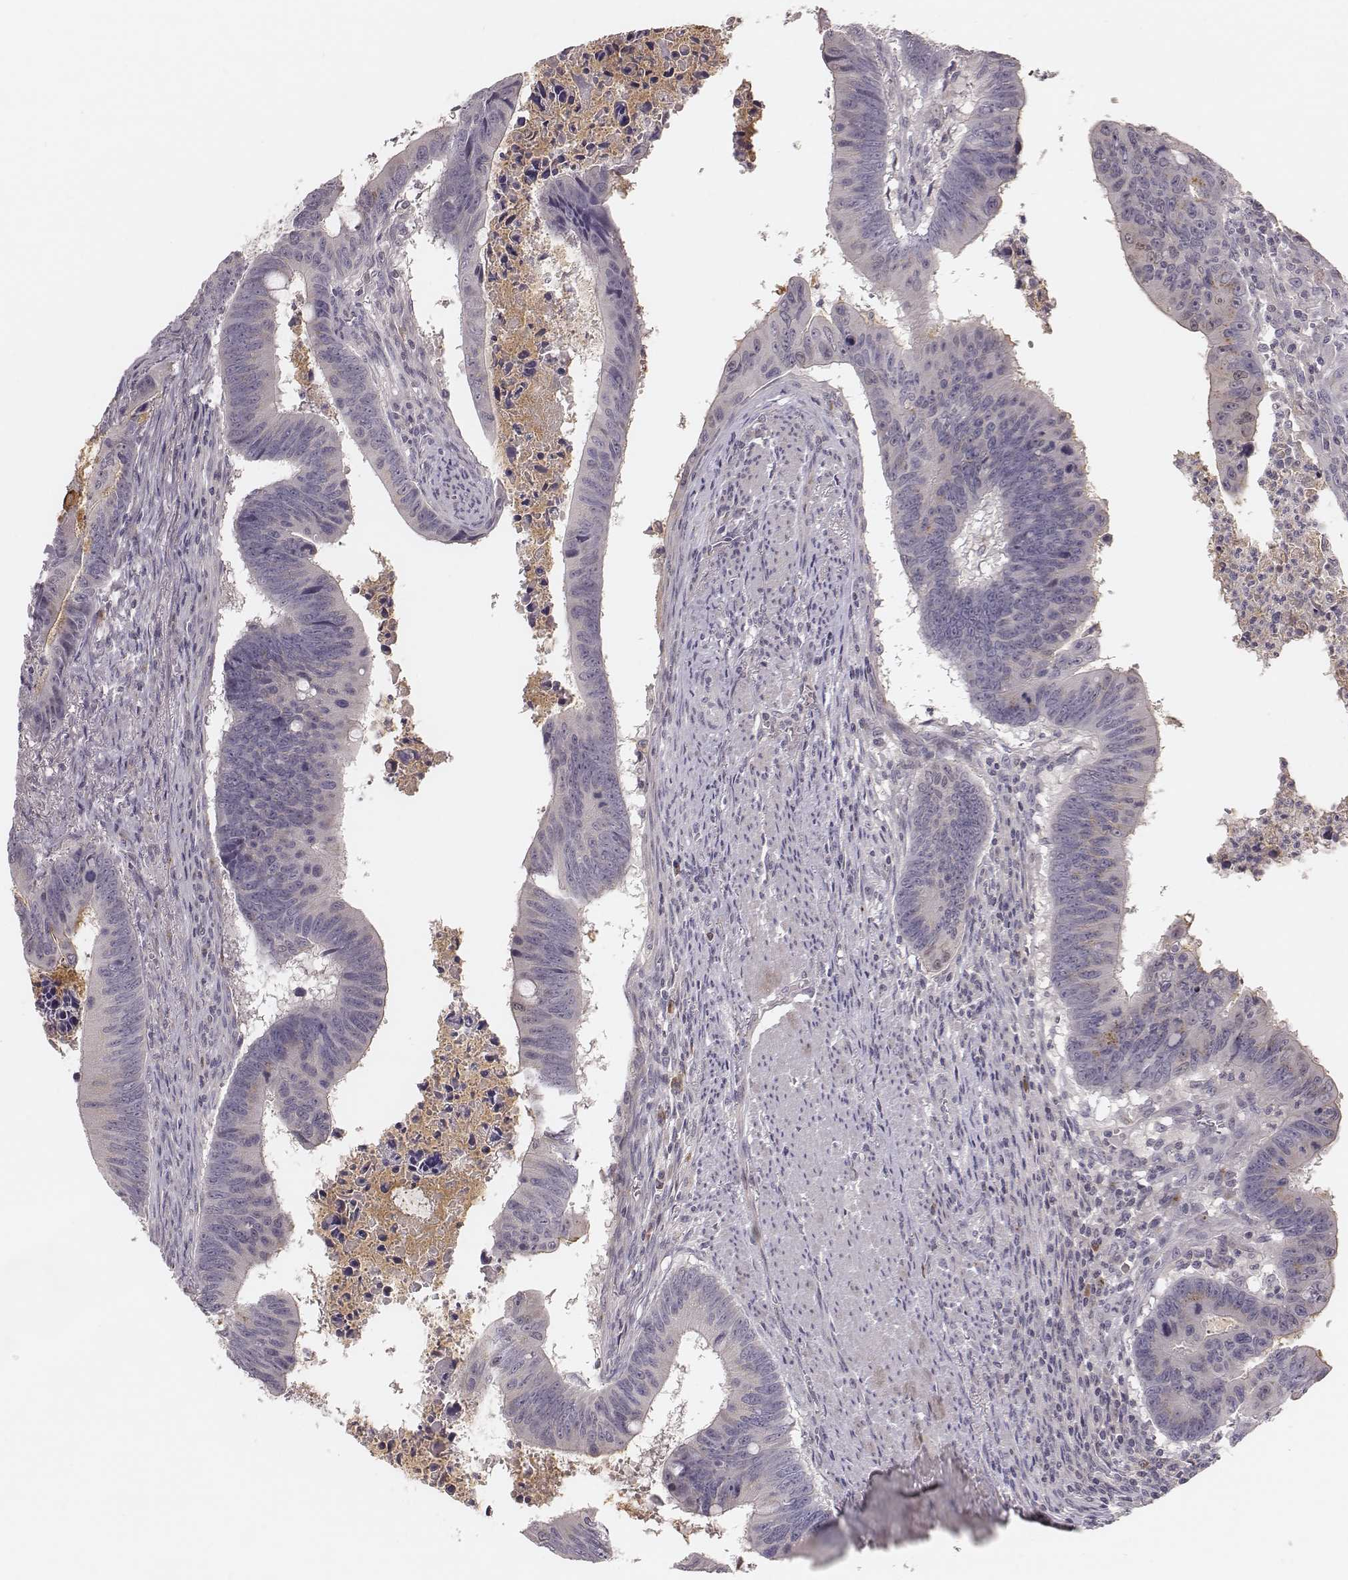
{"staining": {"intensity": "negative", "quantity": "none", "location": "none"}, "tissue": "colorectal cancer", "cell_type": "Tumor cells", "image_type": "cancer", "snomed": [{"axis": "morphology", "description": "Adenocarcinoma, NOS"}, {"axis": "topography", "description": "Colon"}], "caption": "This is an IHC micrograph of human colorectal adenocarcinoma. There is no positivity in tumor cells.", "gene": "SDCBP2", "patient": {"sex": "female", "age": 87}}